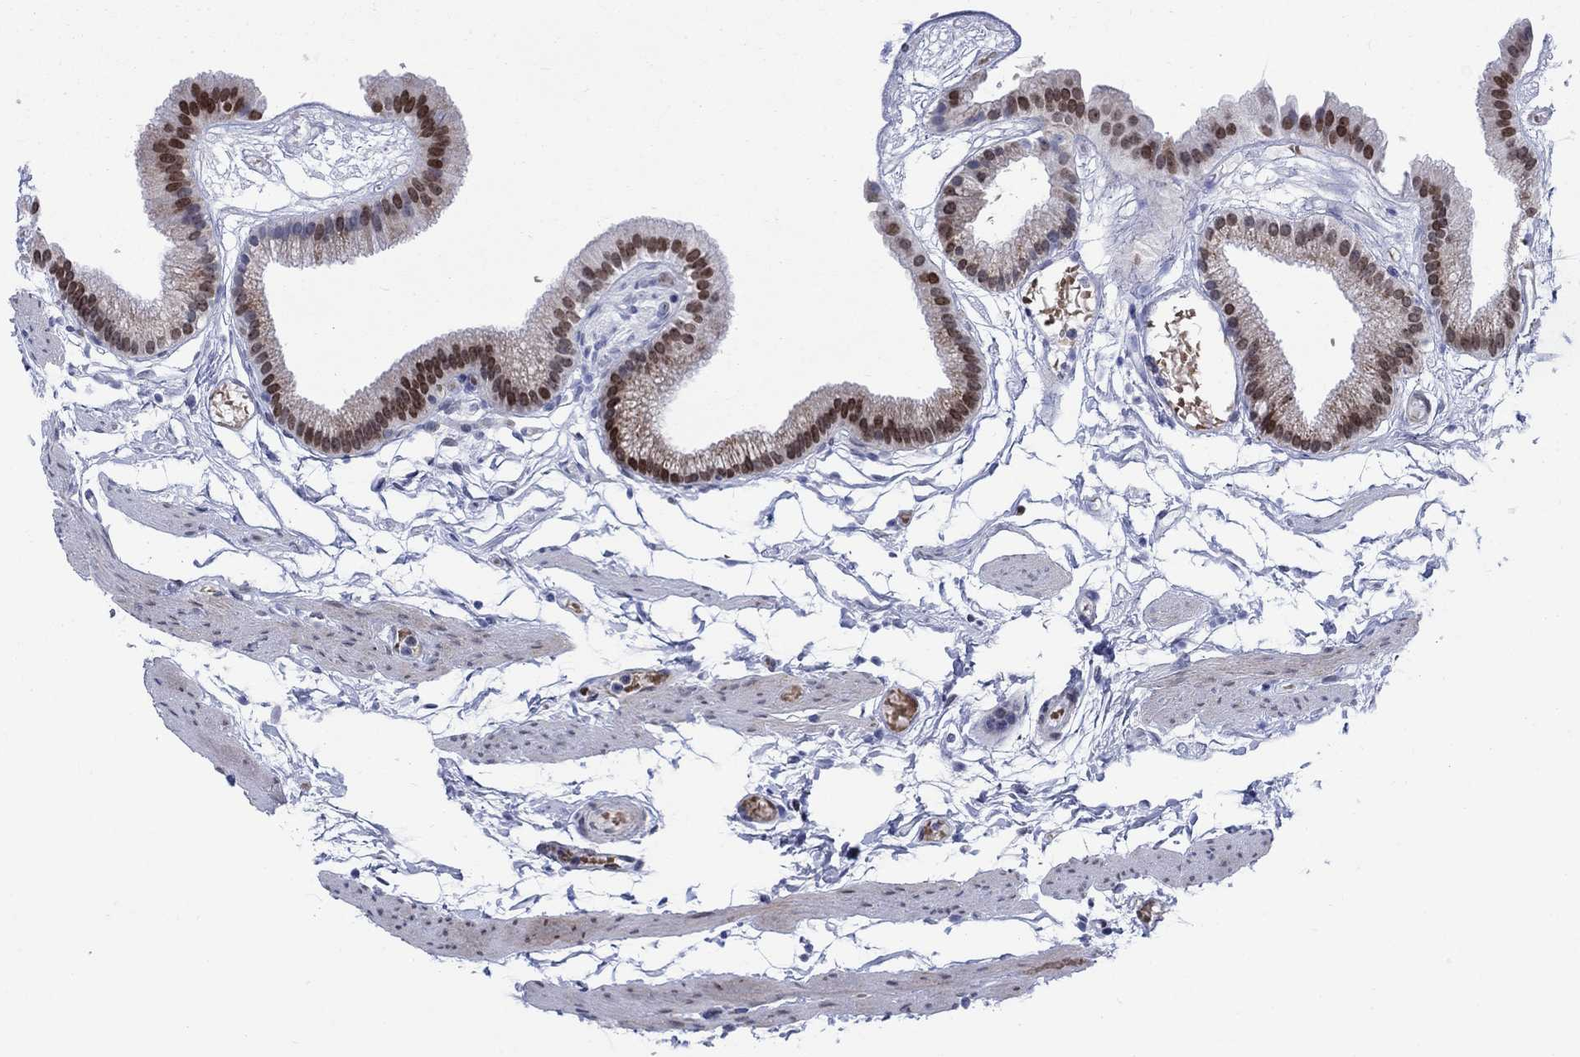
{"staining": {"intensity": "moderate", "quantity": ">75%", "location": "nuclear"}, "tissue": "gallbladder", "cell_type": "Glandular cells", "image_type": "normal", "snomed": [{"axis": "morphology", "description": "Normal tissue, NOS"}, {"axis": "topography", "description": "Gallbladder"}], "caption": "Normal gallbladder was stained to show a protein in brown. There is medium levels of moderate nuclear expression in approximately >75% of glandular cells.", "gene": "HMGA1", "patient": {"sex": "female", "age": 45}}